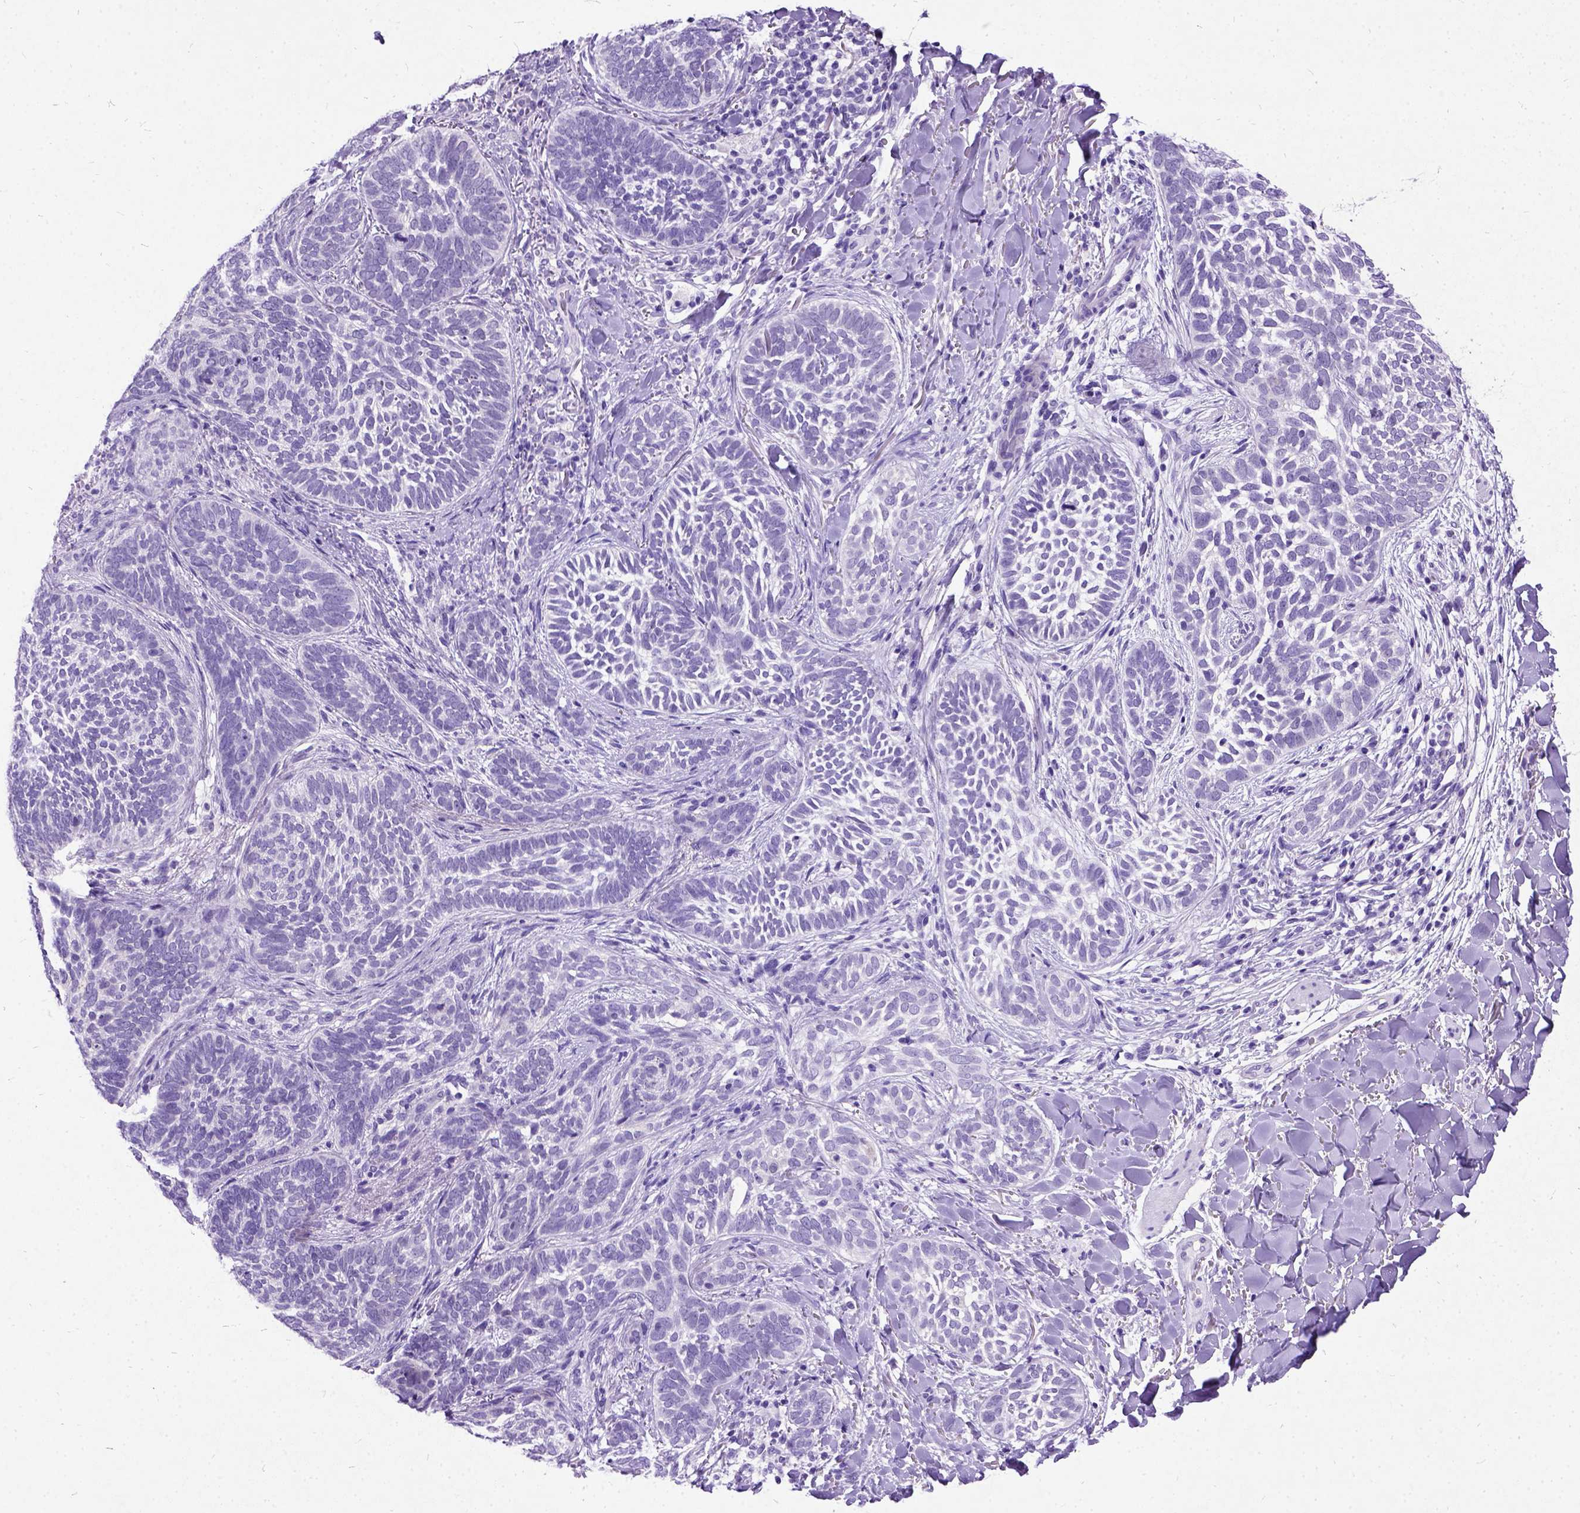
{"staining": {"intensity": "negative", "quantity": "none", "location": "none"}, "tissue": "skin cancer", "cell_type": "Tumor cells", "image_type": "cancer", "snomed": [{"axis": "morphology", "description": "Normal tissue, NOS"}, {"axis": "morphology", "description": "Basal cell carcinoma"}, {"axis": "topography", "description": "Skin"}], "caption": "High power microscopy histopathology image of an IHC histopathology image of skin cancer, revealing no significant expression in tumor cells.", "gene": "NEUROD4", "patient": {"sex": "male", "age": 46}}